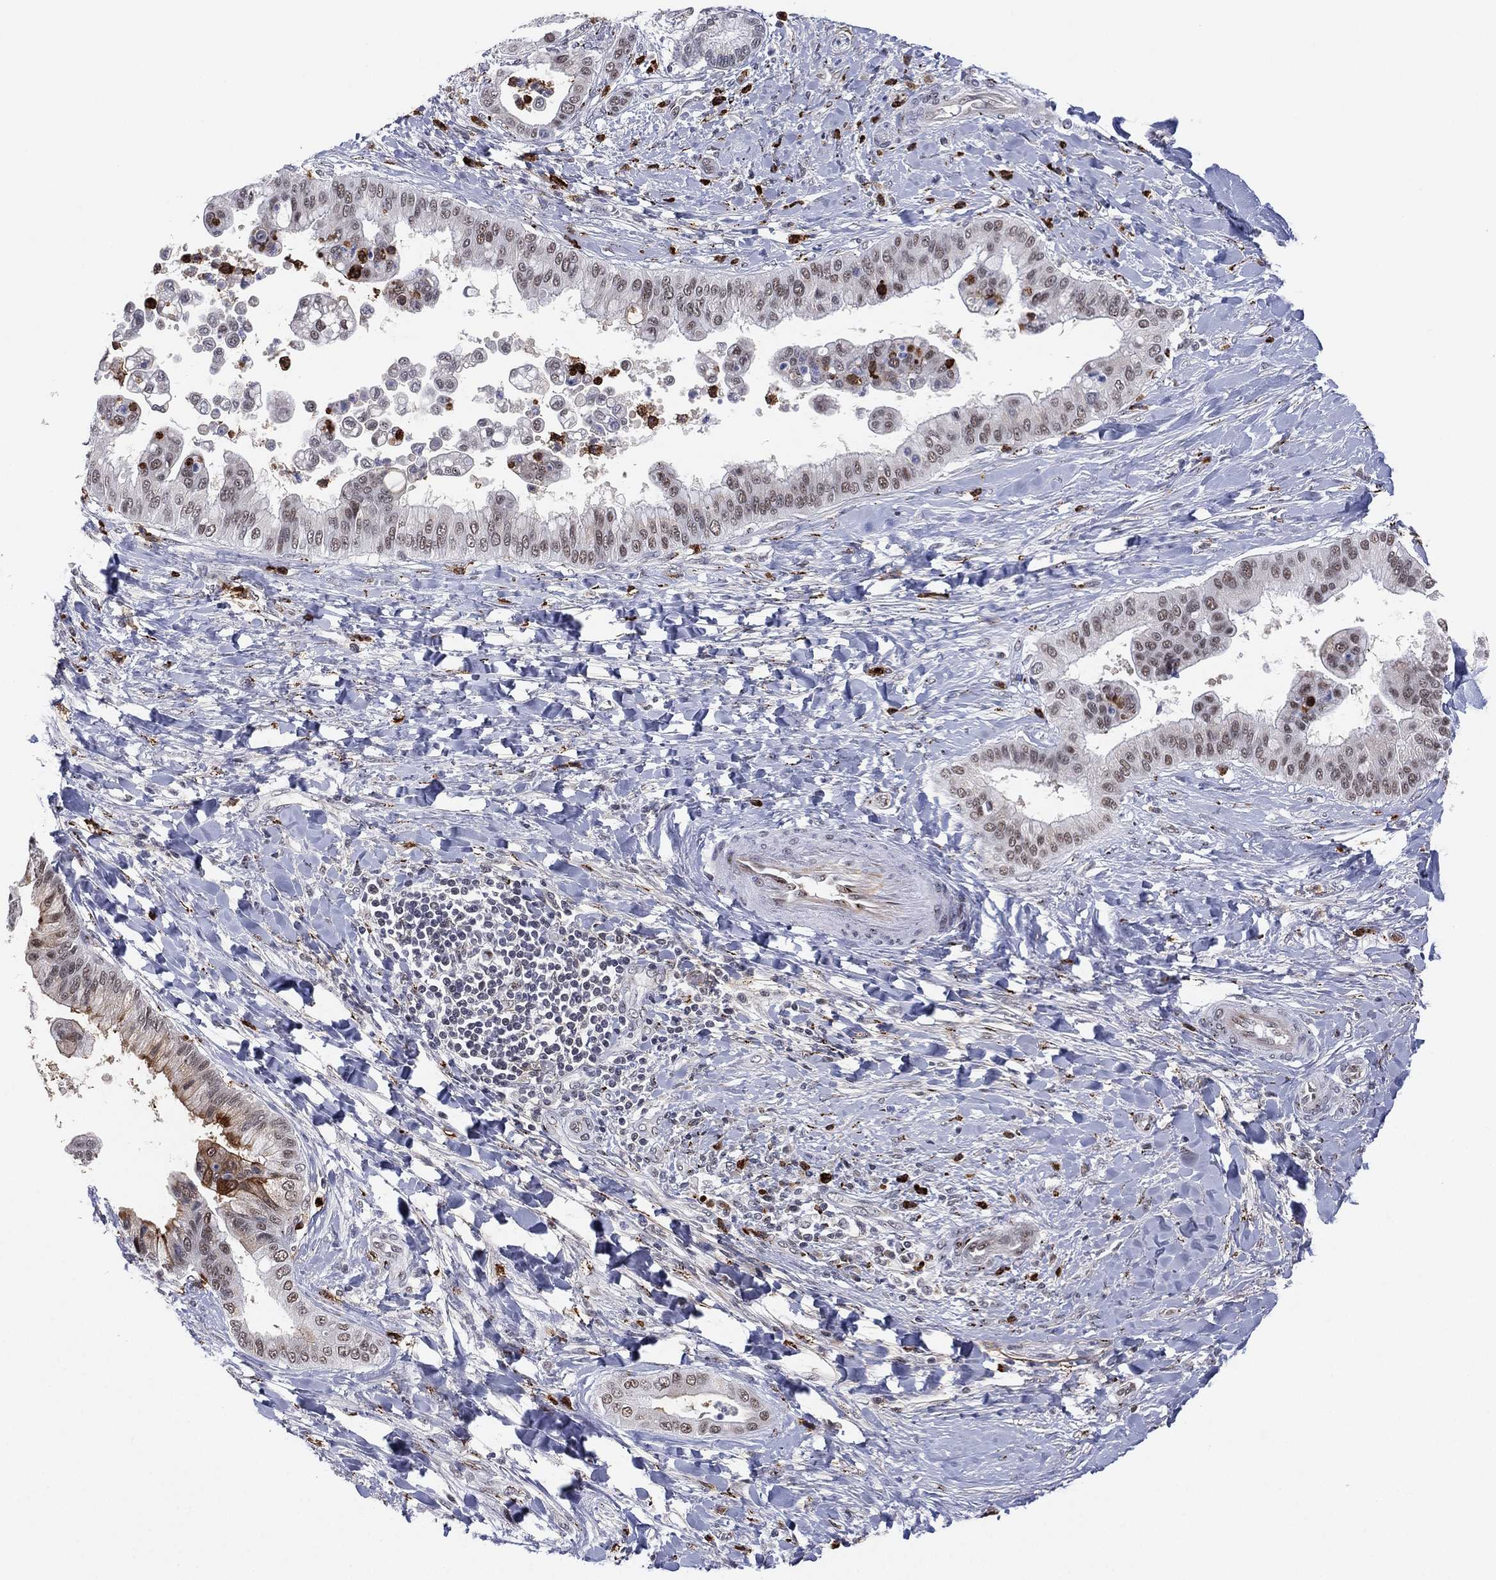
{"staining": {"intensity": "negative", "quantity": "none", "location": "none"}, "tissue": "liver cancer", "cell_type": "Tumor cells", "image_type": "cancer", "snomed": [{"axis": "morphology", "description": "Cholangiocarcinoma"}, {"axis": "topography", "description": "Liver"}], "caption": "High magnification brightfield microscopy of liver cancer stained with DAB (brown) and counterstained with hematoxylin (blue): tumor cells show no significant positivity. (Stains: DAB (3,3'-diaminobenzidine) IHC with hematoxylin counter stain, Microscopy: brightfield microscopy at high magnification).", "gene": "CD177", "patient": {"sex": "female", "age": 54}}